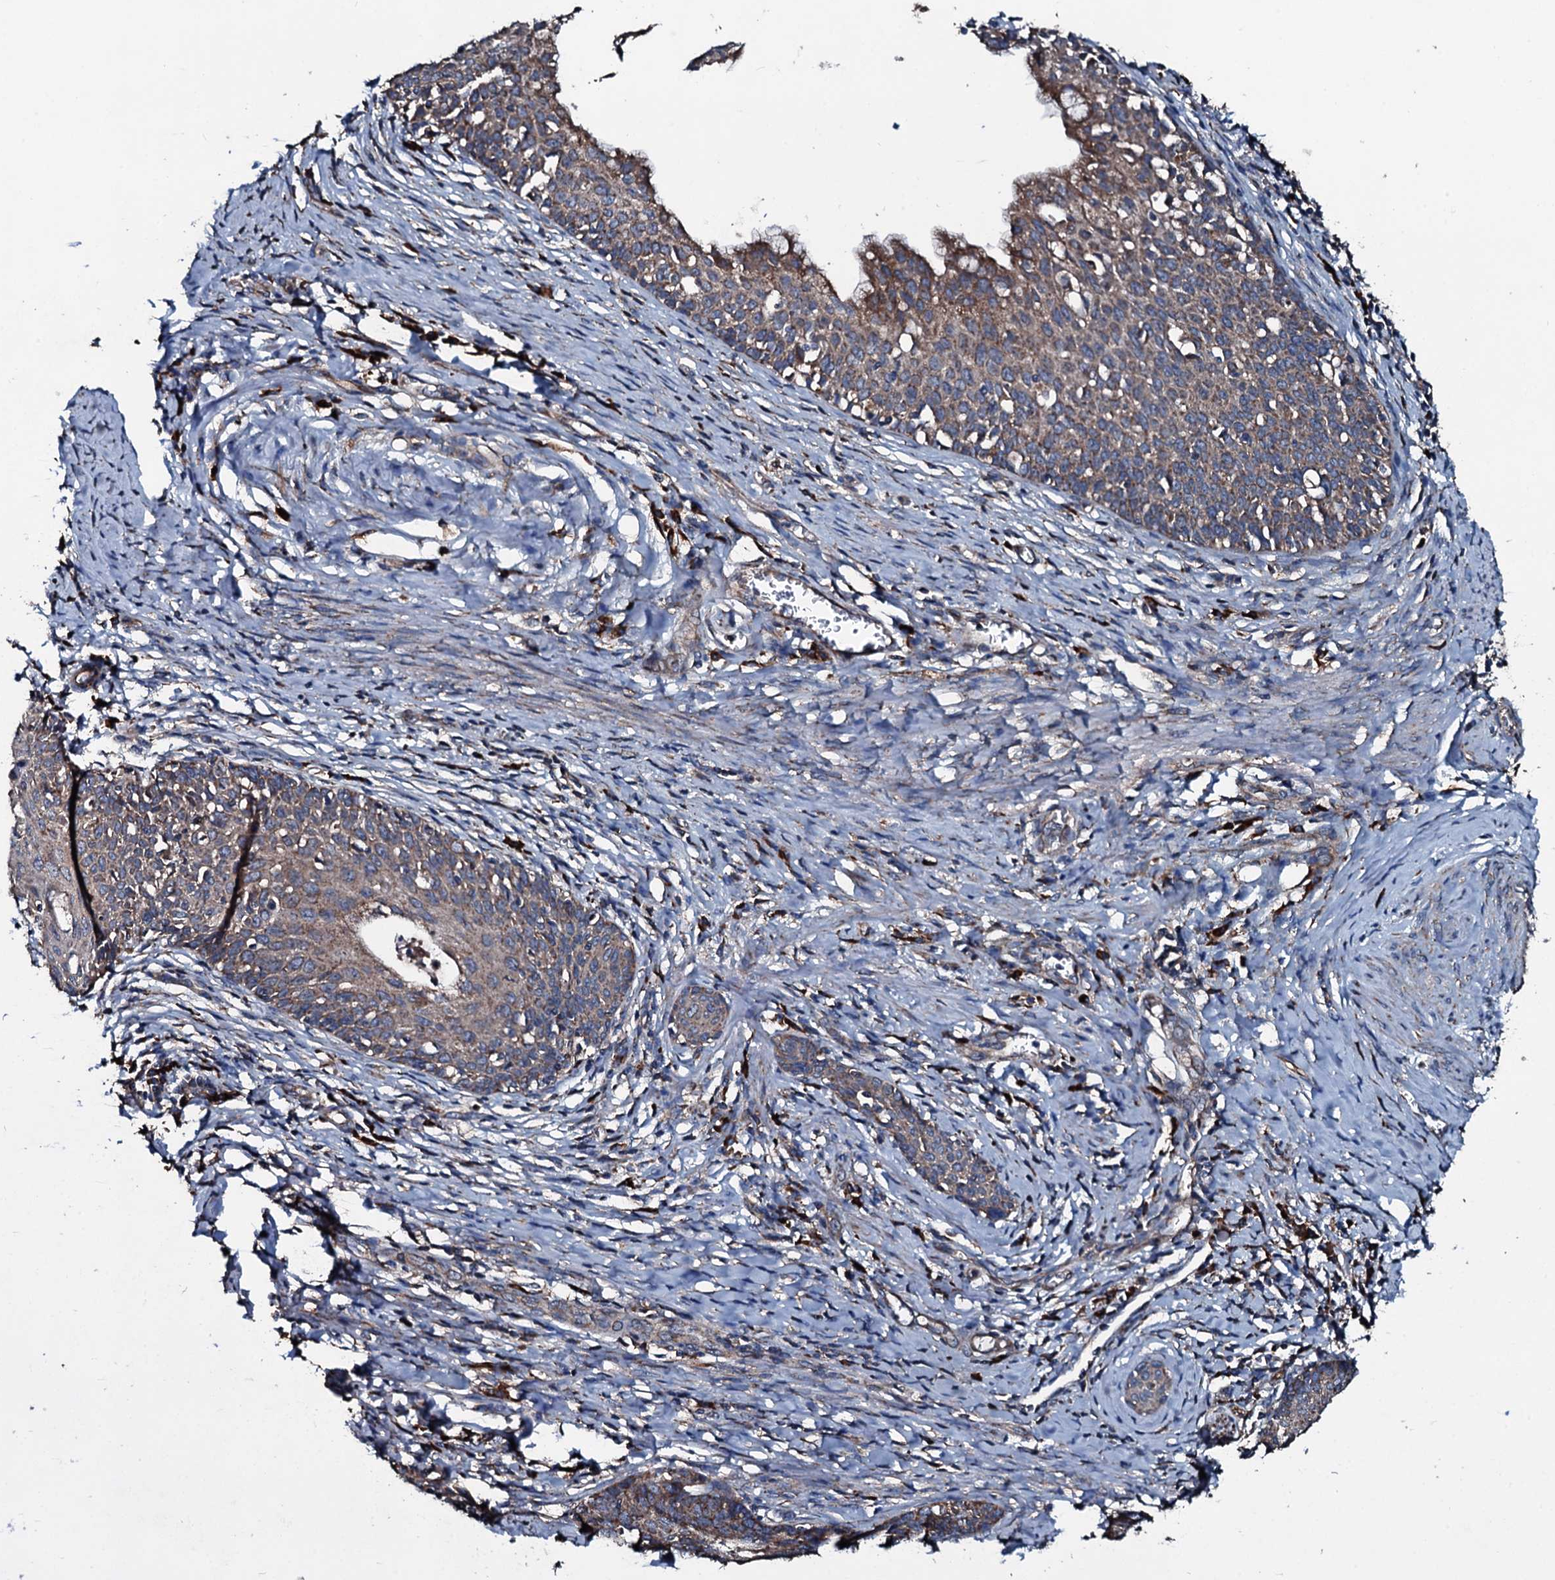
{"staining": {"intensity": "moderate", "quantity": ">75%", "location": "cytoplasmic/membranous"}, "tissue": "cervical cancer", "cell_type": "Tumor cells", "image_type": "cancer", "snomed": [{"axis": "morphology", "description": "Squamous cell carcinoma, NOS"}, {"axis": "topography", "description": "Cervix"}], "caption": "Protein expression analysis of squamous cell carcinoma (cervical) shows moderate cytoplasmic/membranous positivity in about >75% of tumor cells. (DAB = brown stain, brightfield microscopy at high magnification).", "gene": "ACSS3", "patient": {"sex": "female", "age": 52}}